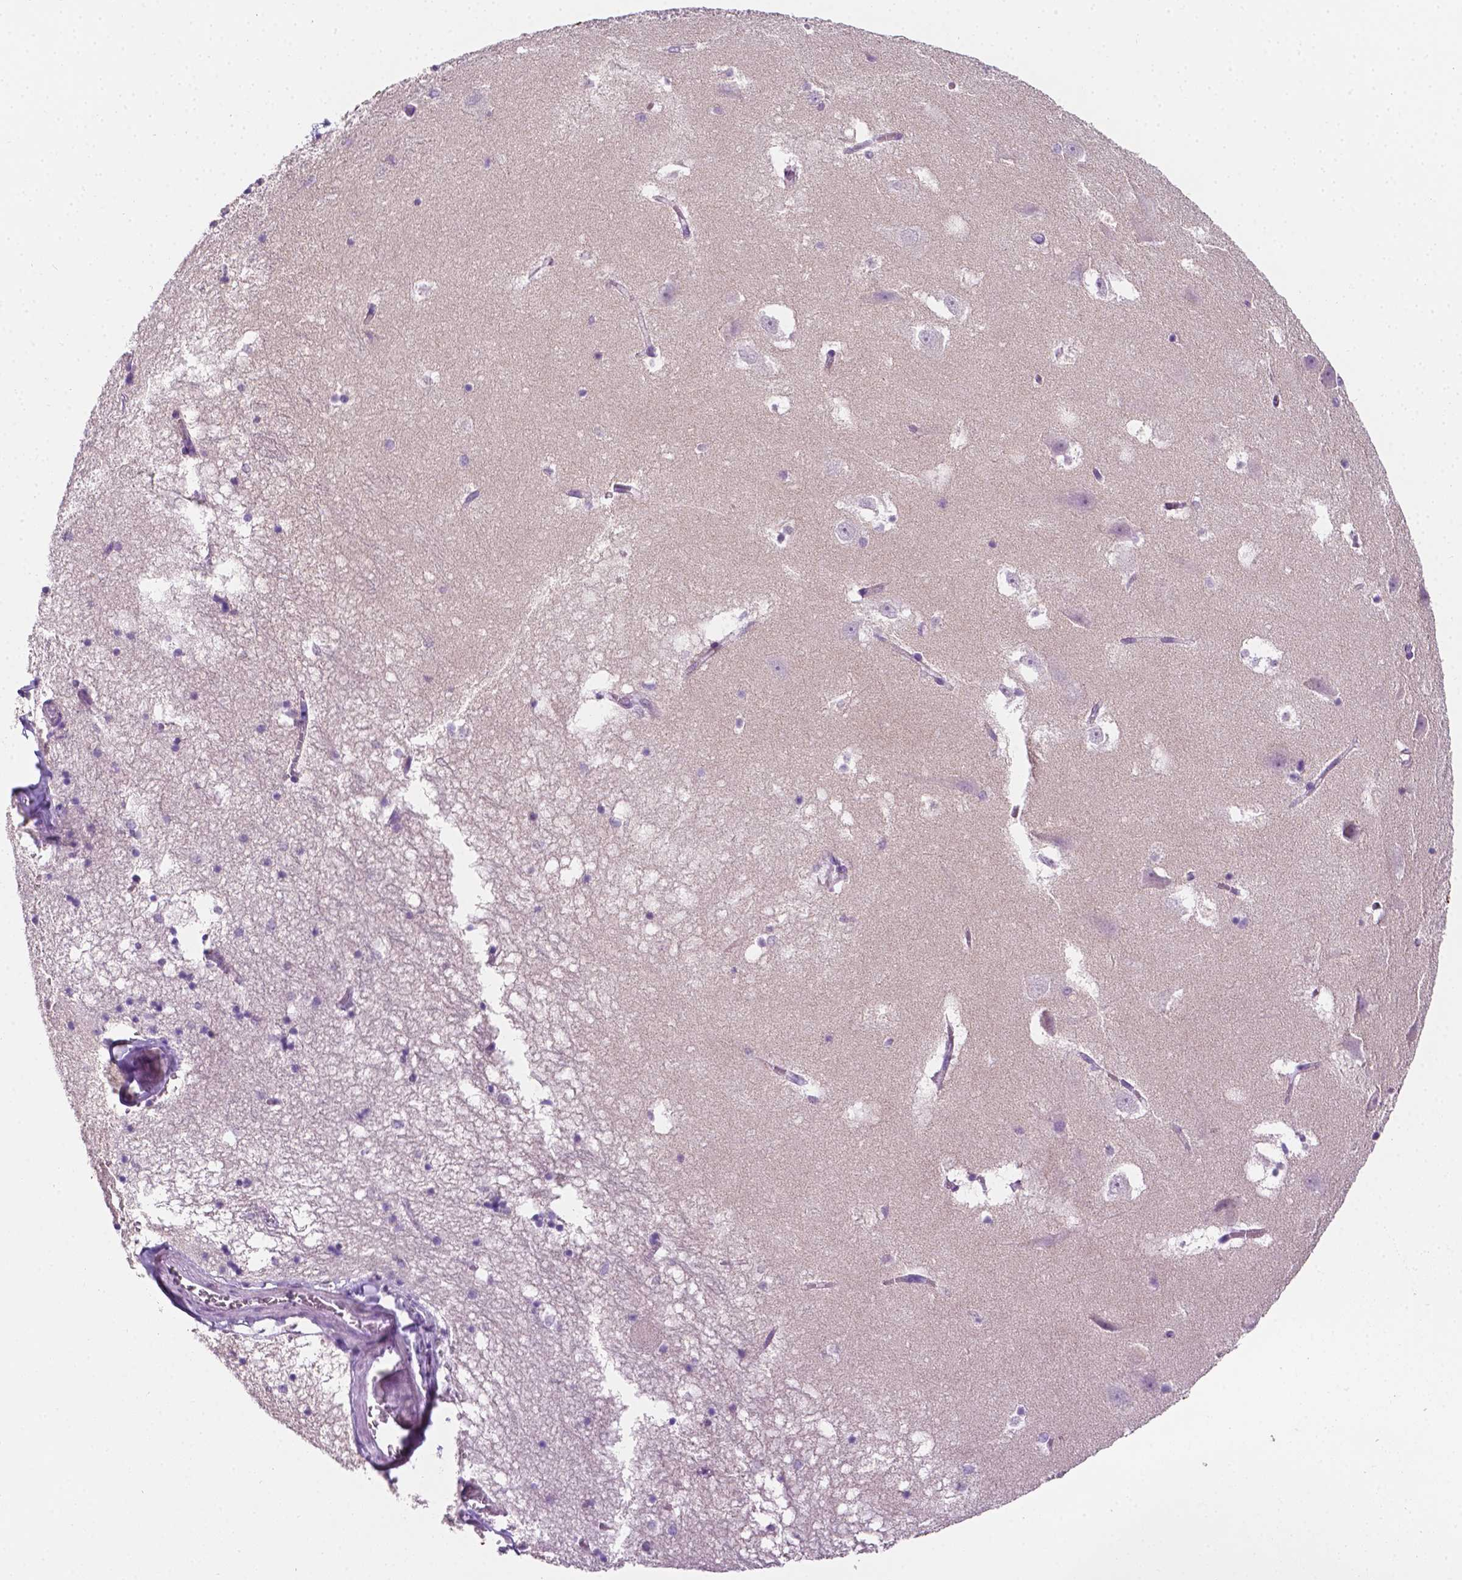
{"staining": {"intensity": "negative", "quantity": "none", "location": "none"}, "tissue": "hippocampus", "cell_type": "Glial cells", "image_type": "normal", "snomed": [{"axis": "morphology", "description": "Normal tissue, NOS"}, {"axis": "topography", "description": "Hippocampus"}], "caption": "High power microscopy image of an immunohistochemistry histopathology image of unremarkable hippocampus, revealing no significant expression in glial cells. (DAB immunohistochemistry visualized using brightfield microscopy, high magnification).", "gene": "EGFR", "patient": {"sex": "male", "age": 58}}